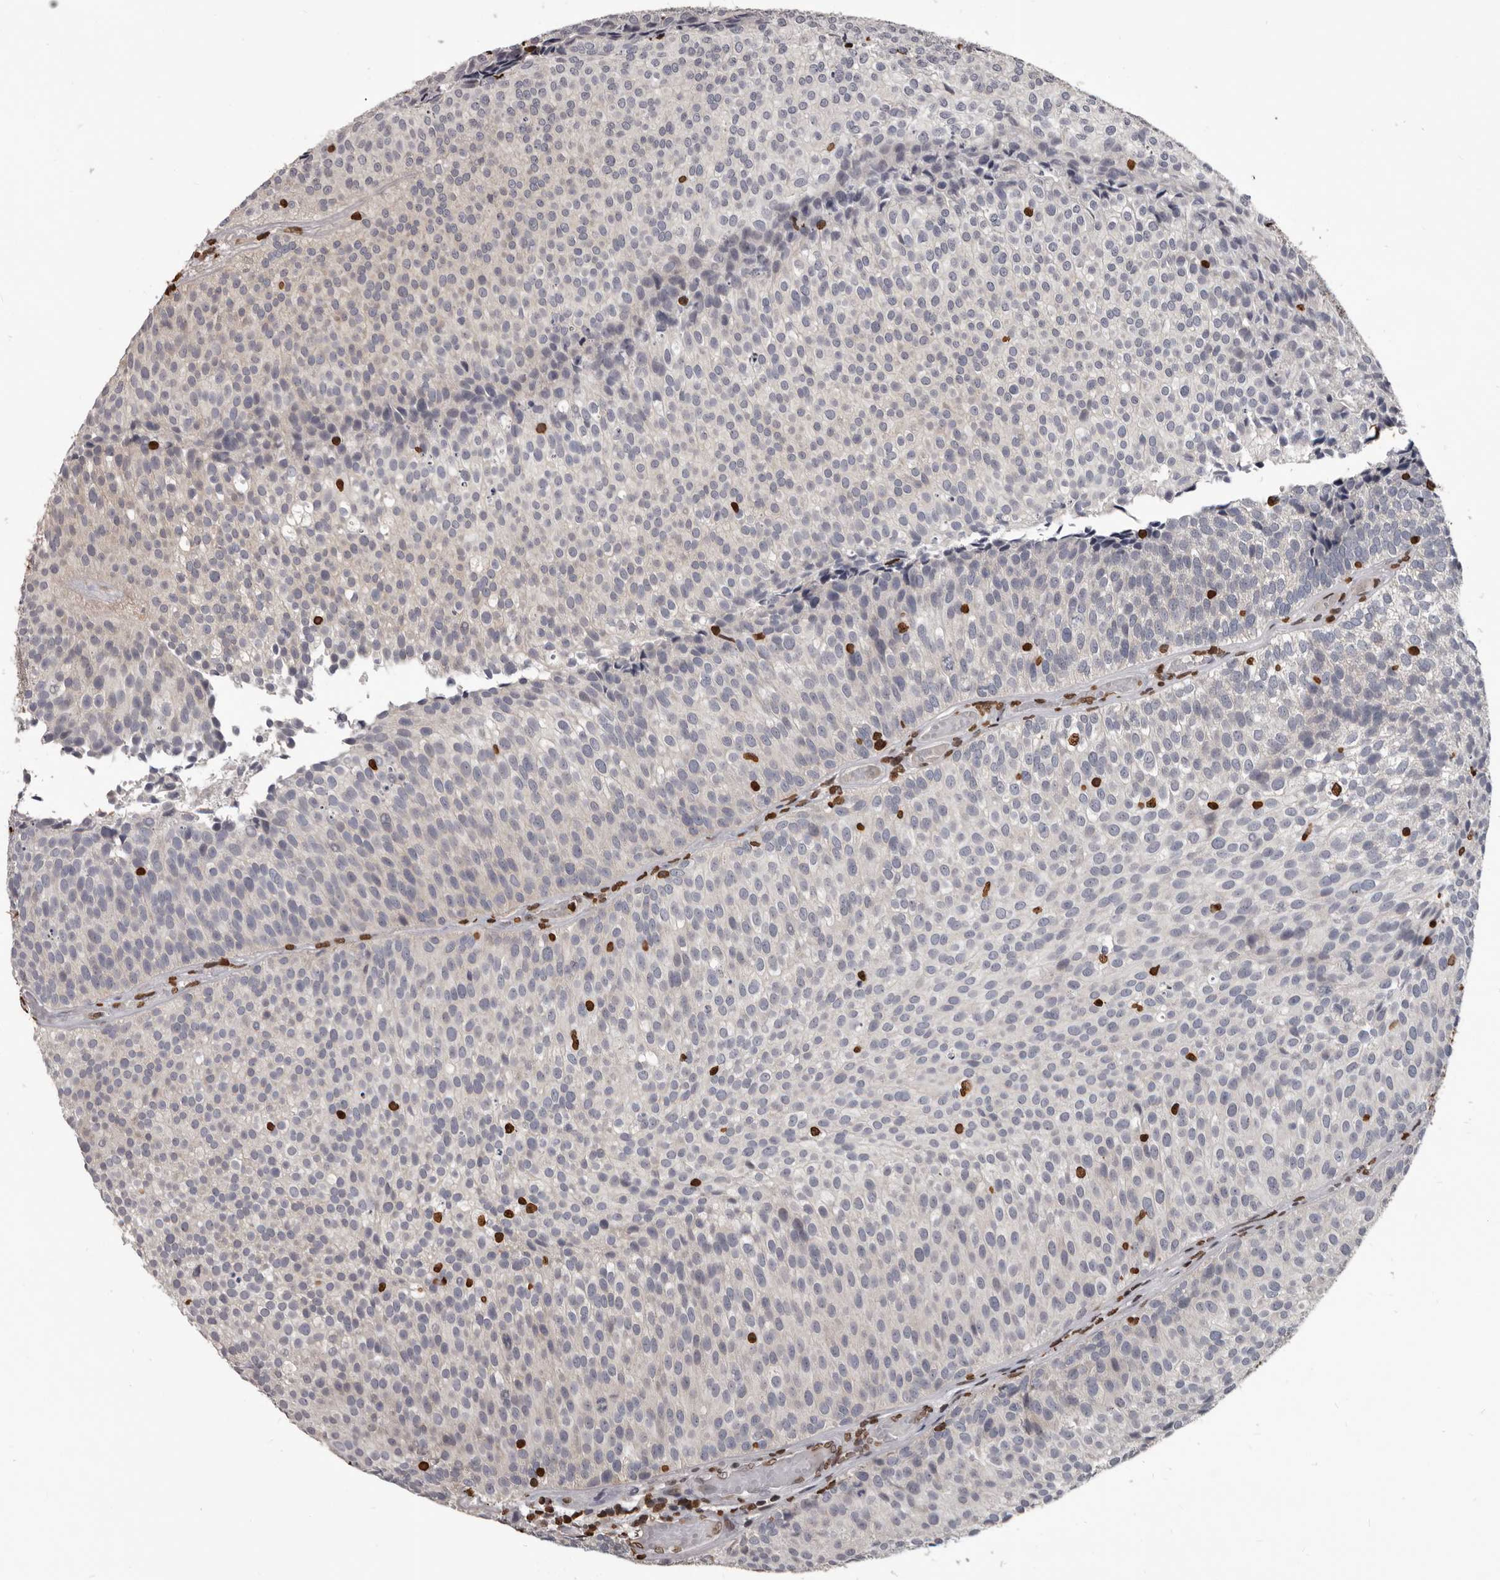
{"staining": {"intensity": "weak", "quantity": "<25%", "location": "cytoplasmic/membranous"}, "tissue": "urothelial cancer", "cell_type": "Tumor cells", "image_type": "cancer", "snomed": [{"axis": "morphology", "description": "Urothelial carcinoma, Low grade"}, {"axis": "topography", "description": "Urinary bladder"}], "caption": "Immunohistochemical staining of urothelial carcinoma (low-grade) displays no significant staining in tumor cells.", "gene": "AHR", "patient": {"sex": "male", "age": 86}}